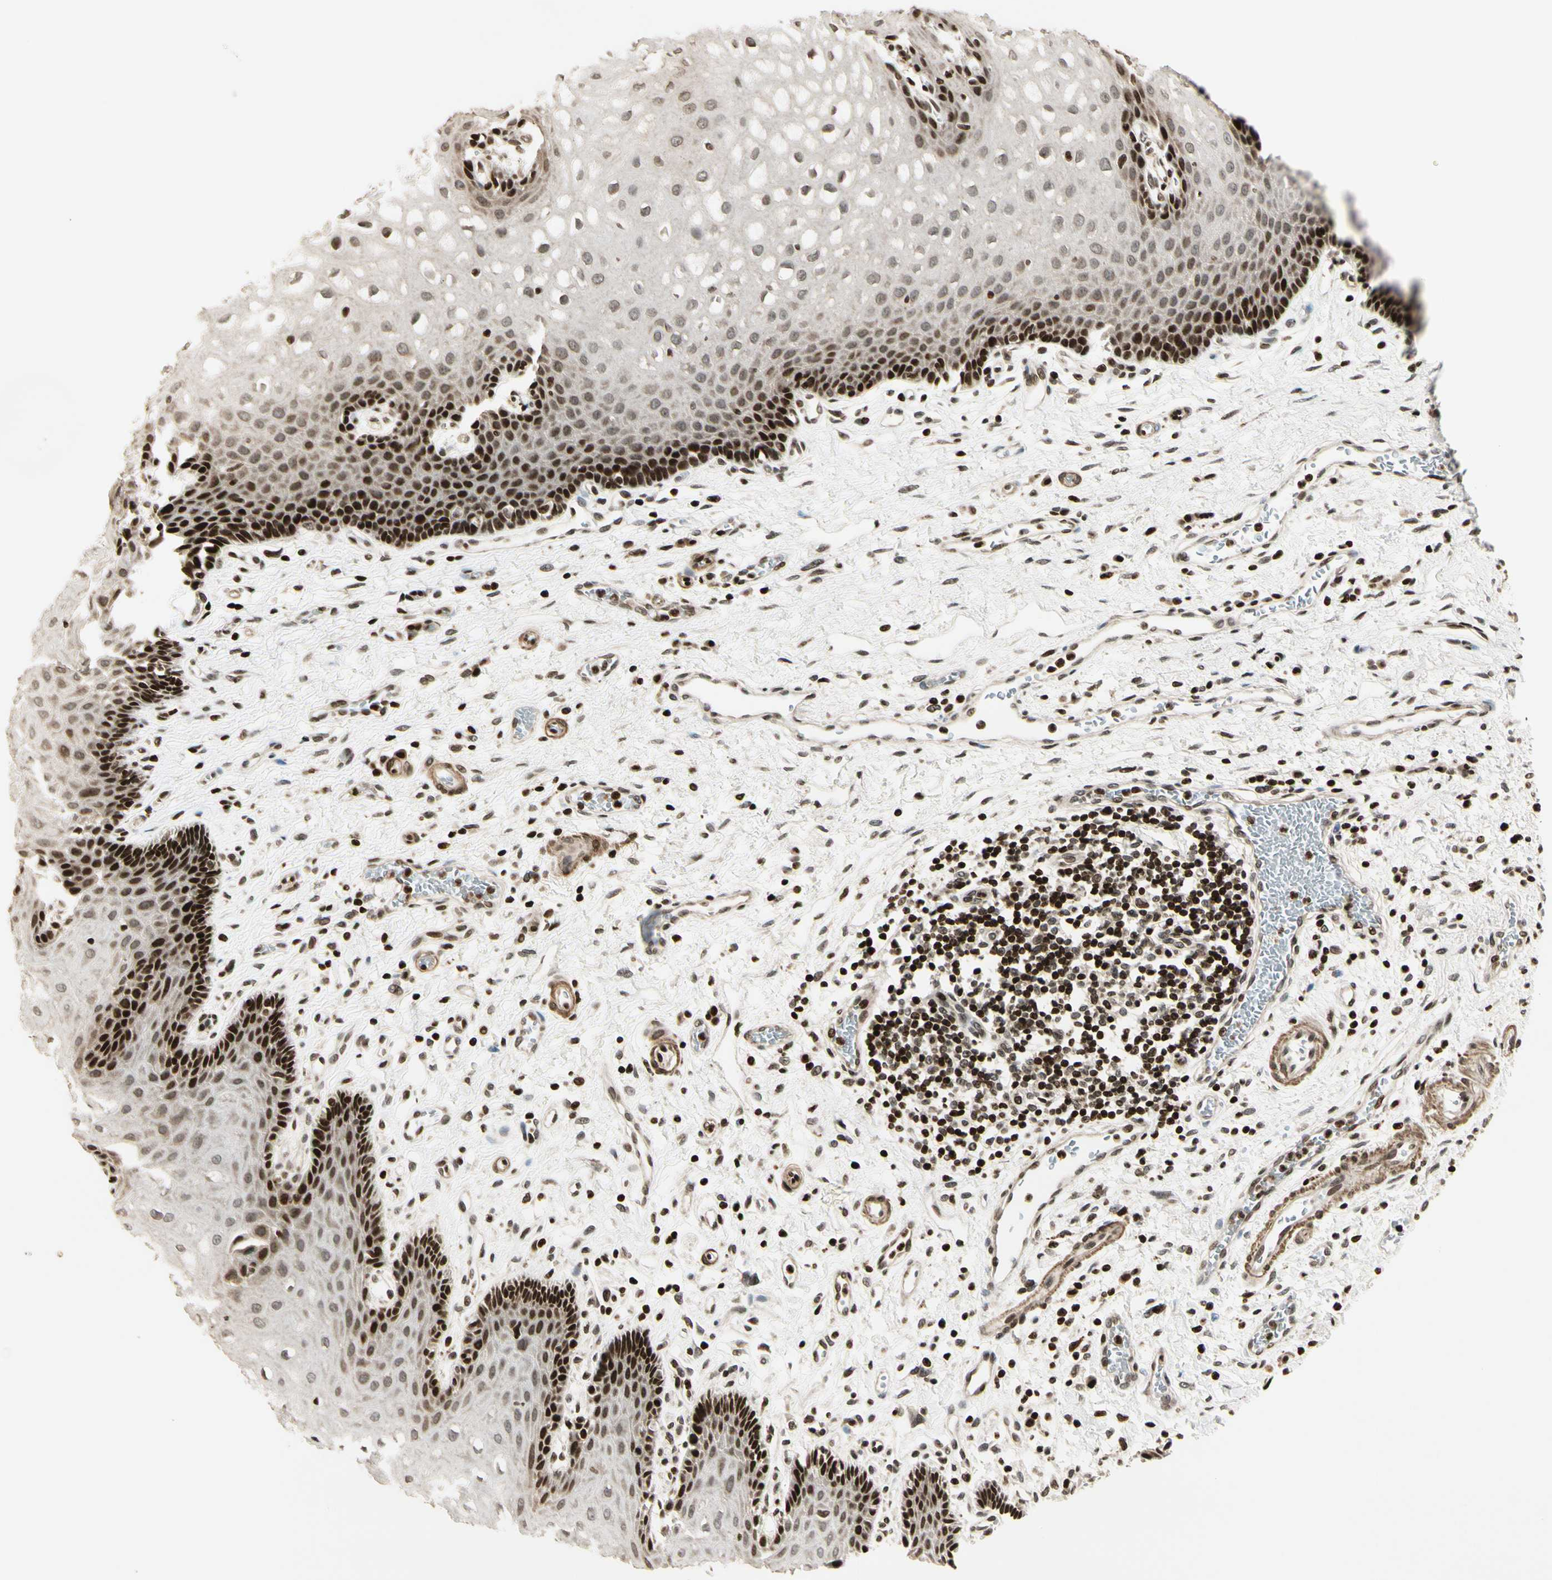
{"staining": {"intensity": "strong", "quantity": ">75%", "location": "cytoplasmic/membranous,nuclear"}, "tissue": "esophagus", "cell_type": "Squamous epithelial cells", "image_type": "normal", "snomed": [{"axis": "morphology", "description": "Normal tissue, NOS"}, {"axis": "topography", "description": "Esophagus"}], "caption": "Immunohistochemical staining of benign human esophagus shows >75% levels of strong cytoplasmic/membranous,nuclear protein expression in about >75% of squamous epithelial cells. (IHC, brightfield microscopy, high magnification).", "gene": "TSHZ3", "patient": {"sex": "male", "age": 54}}